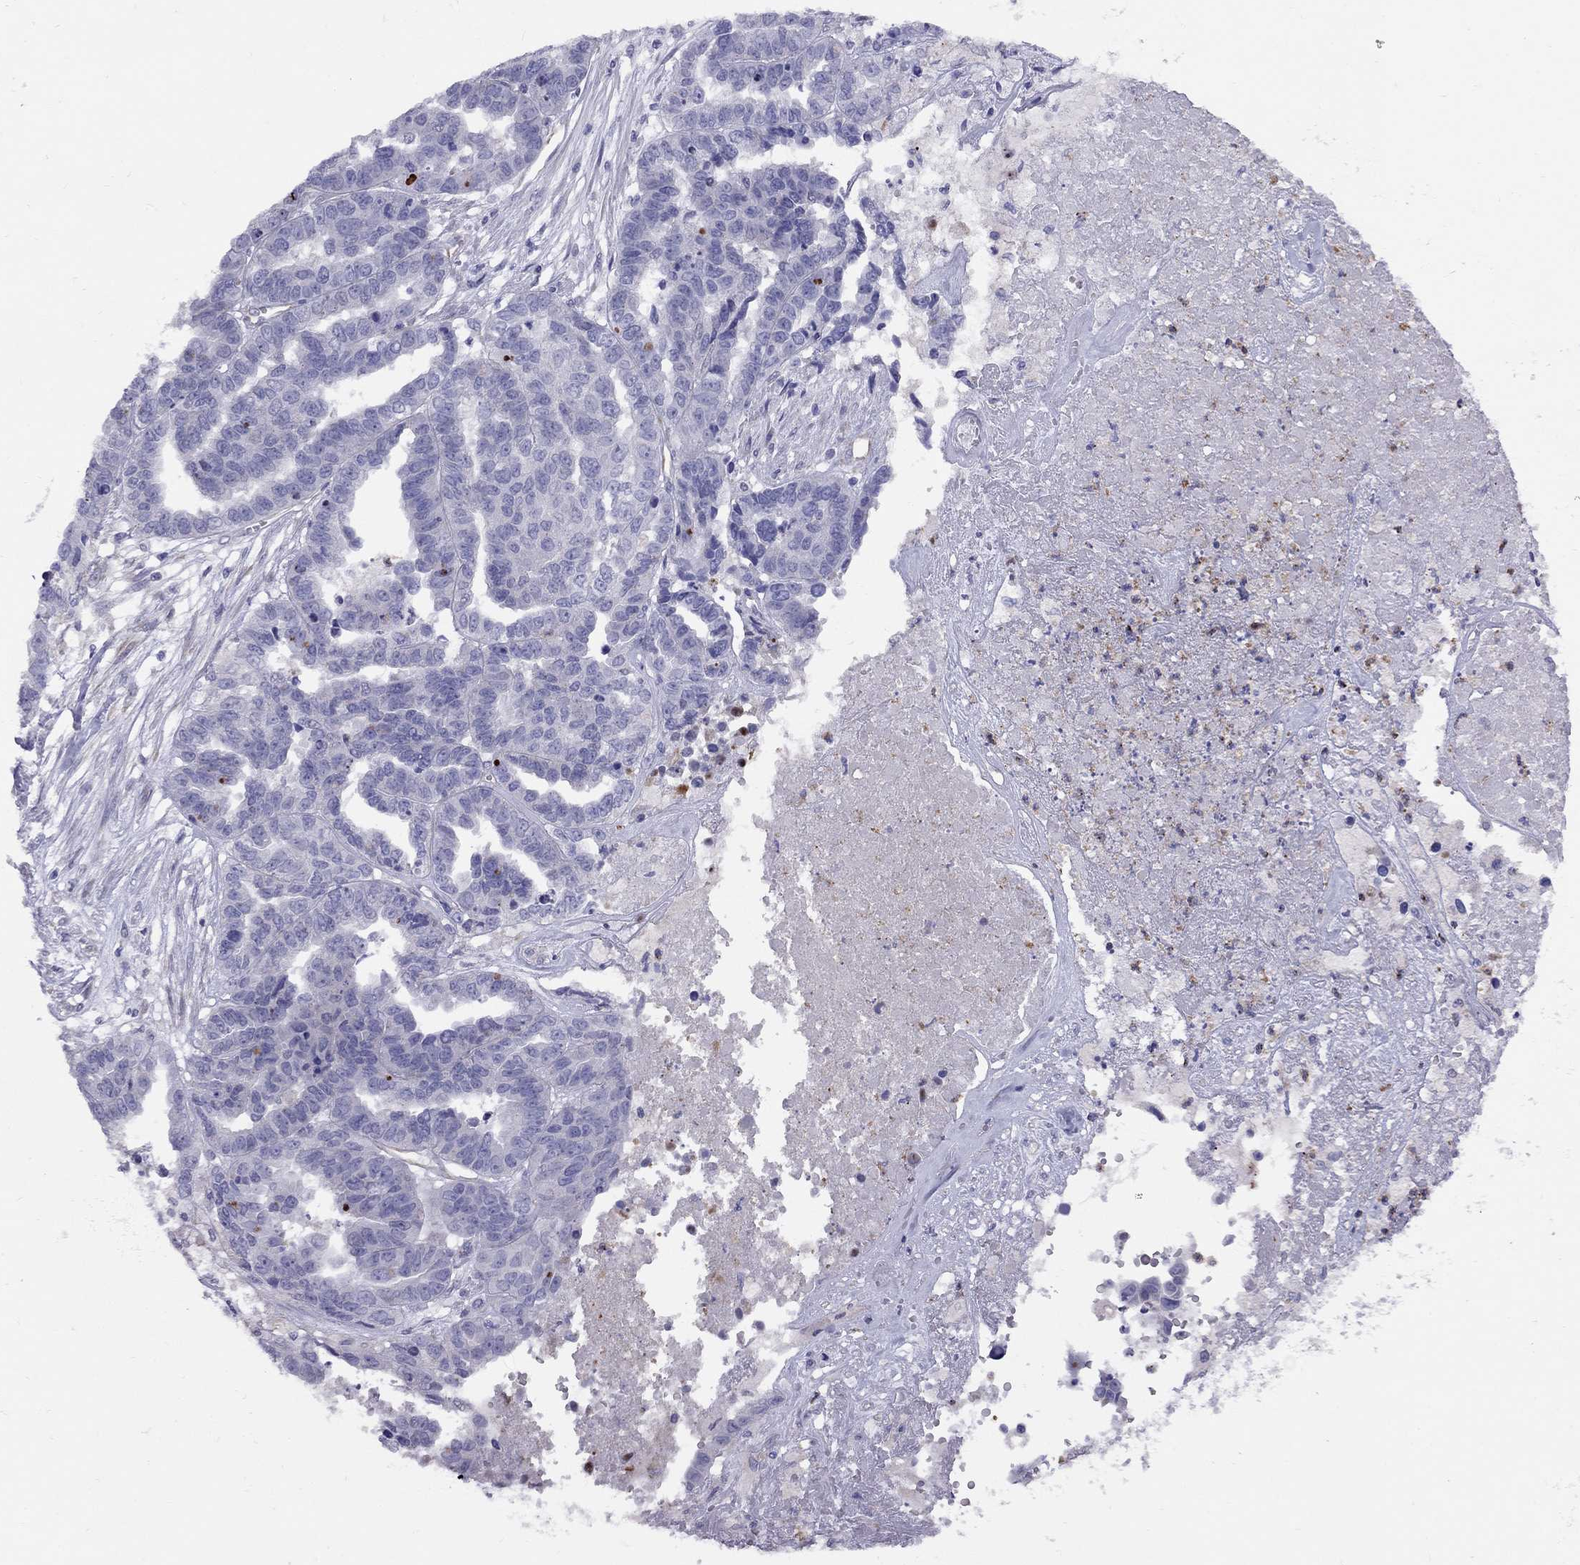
{"staining": {"intensity": "negative", "quantity": "none", "location": "none"}, "tissue": "ovarian cancer", "cell_type": "Tumor cells", "image_type": "cancer", "snomed": [{"axis": "morphology", "description": "Cystadenocarcinoma, serous, NOS"}, {"axis": "topography", "description": "Ovary"}], "caption": "Human ovarian cancer stained for a protein using immunohistochemistry reveals no staining in tumor cells.", "gene": "SPINT4", "patient": {"sex": "female", "age": 87}}